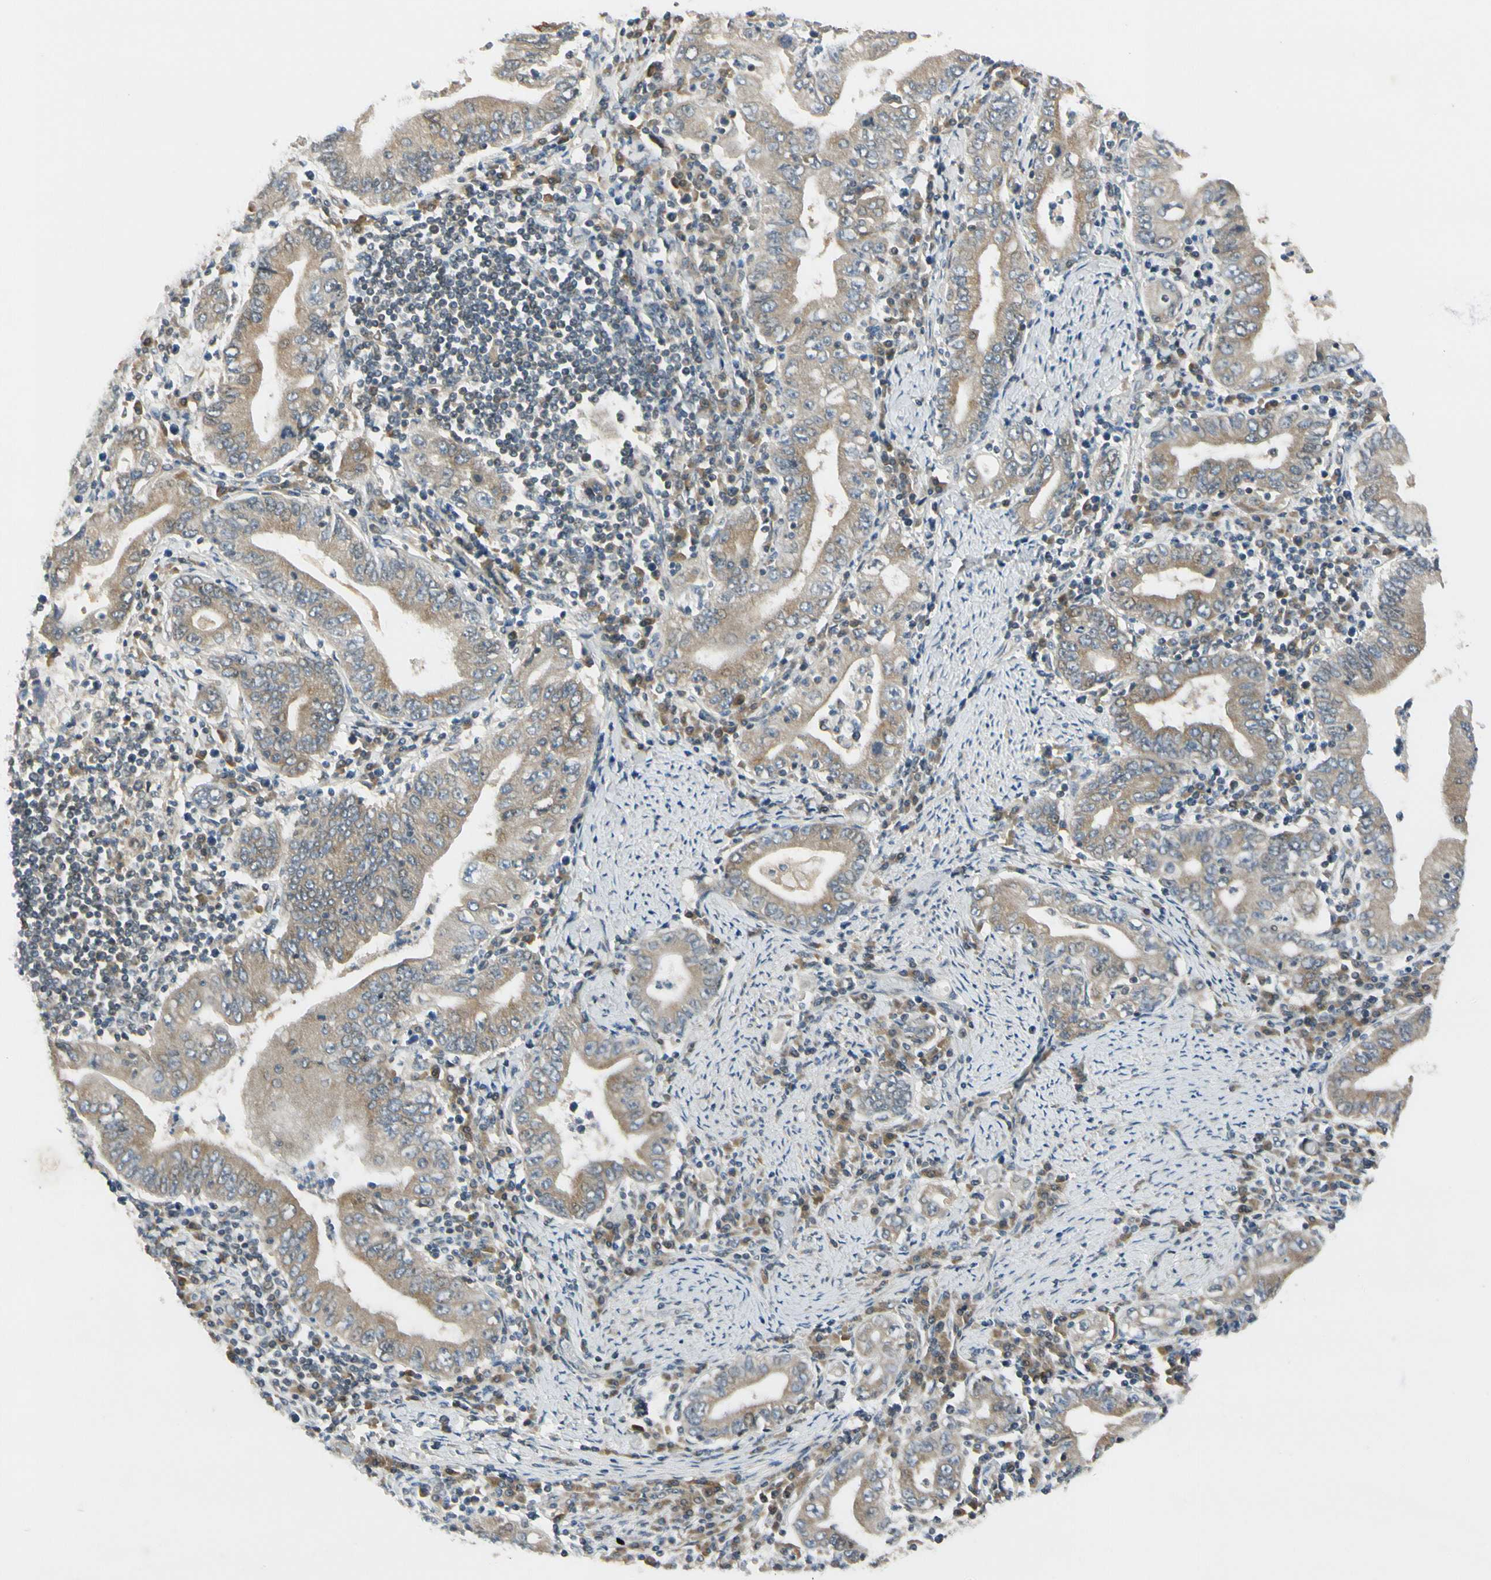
{"staining": {"intensity": "moderate", "quantity": ">75%", "location": "cytoplasmic/membranous"}, "tissue": "stomach cancer", "cell_type": "Tumor cells", "image_type": "cancer", "snomed": [{"axis": "morphology", "description": "Normal tissue, NOS"}, {"axis": "morphology", "description": "Adenocarcinoma, NOS"}, {"axis": "topography", "description": "Esophagus"}, {"axis": "topography", "description": "Stomach, upper"}, {"axis": "topography", "description": "Peripheral nerve tissue"}], "caption": "DAB immunohistochemical staining of stomach cancer (adenocarcinoma) exhibits moderate cytoplasmic/membranous protein expression in approximately >75% of tumor cells. Using DAB (3,3'-diaminobenzidine) (brown) and hematoxylin (blue) stains, captured at high magnification using brightfield microscopy.", "gene": "RPS6KB2", "patient": {"sex": "male", "age": 62}}